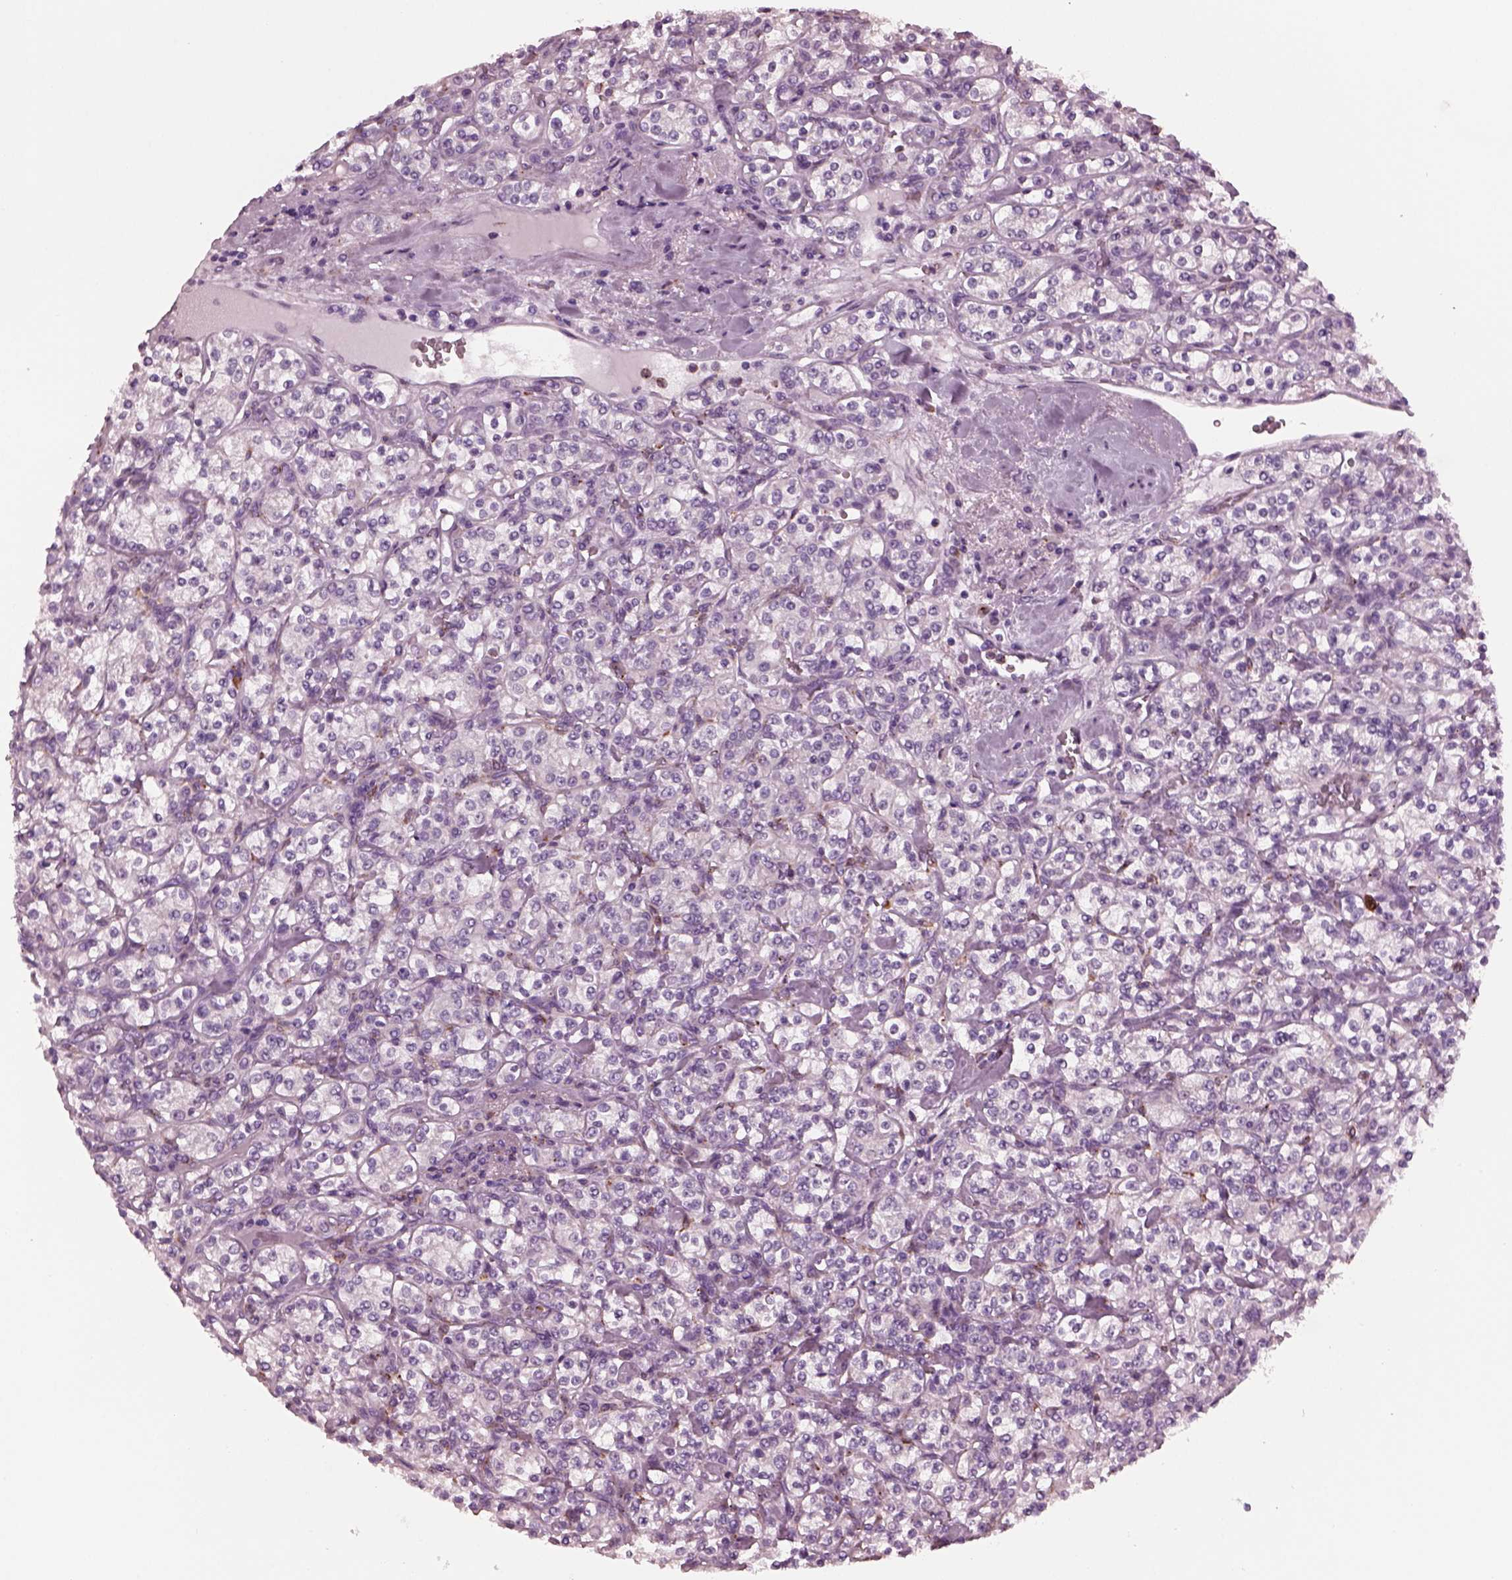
{"staining": {"intensity": "negative", "quantity": "none", "location": "none"}, "tissue": "renal cancer", "cell_type": "Tumor cells", "image_type": "cancer", "snomed": [{"axis": "morphology", "description": "Adenocarcinoma, NOS"}, {"axis": "topography", "description": "Kidney"}], "caption": "High magnification brightfield microscopy of adenocarcinoma (renal) stained with DAB (3,3'-diaminobenzidine) (brown) and counterstained with hematoxylin (blue): tumor cells show no significant positivity.", "gene": "SLAMF8", "patient": {"sex": "male", "age": 77}}